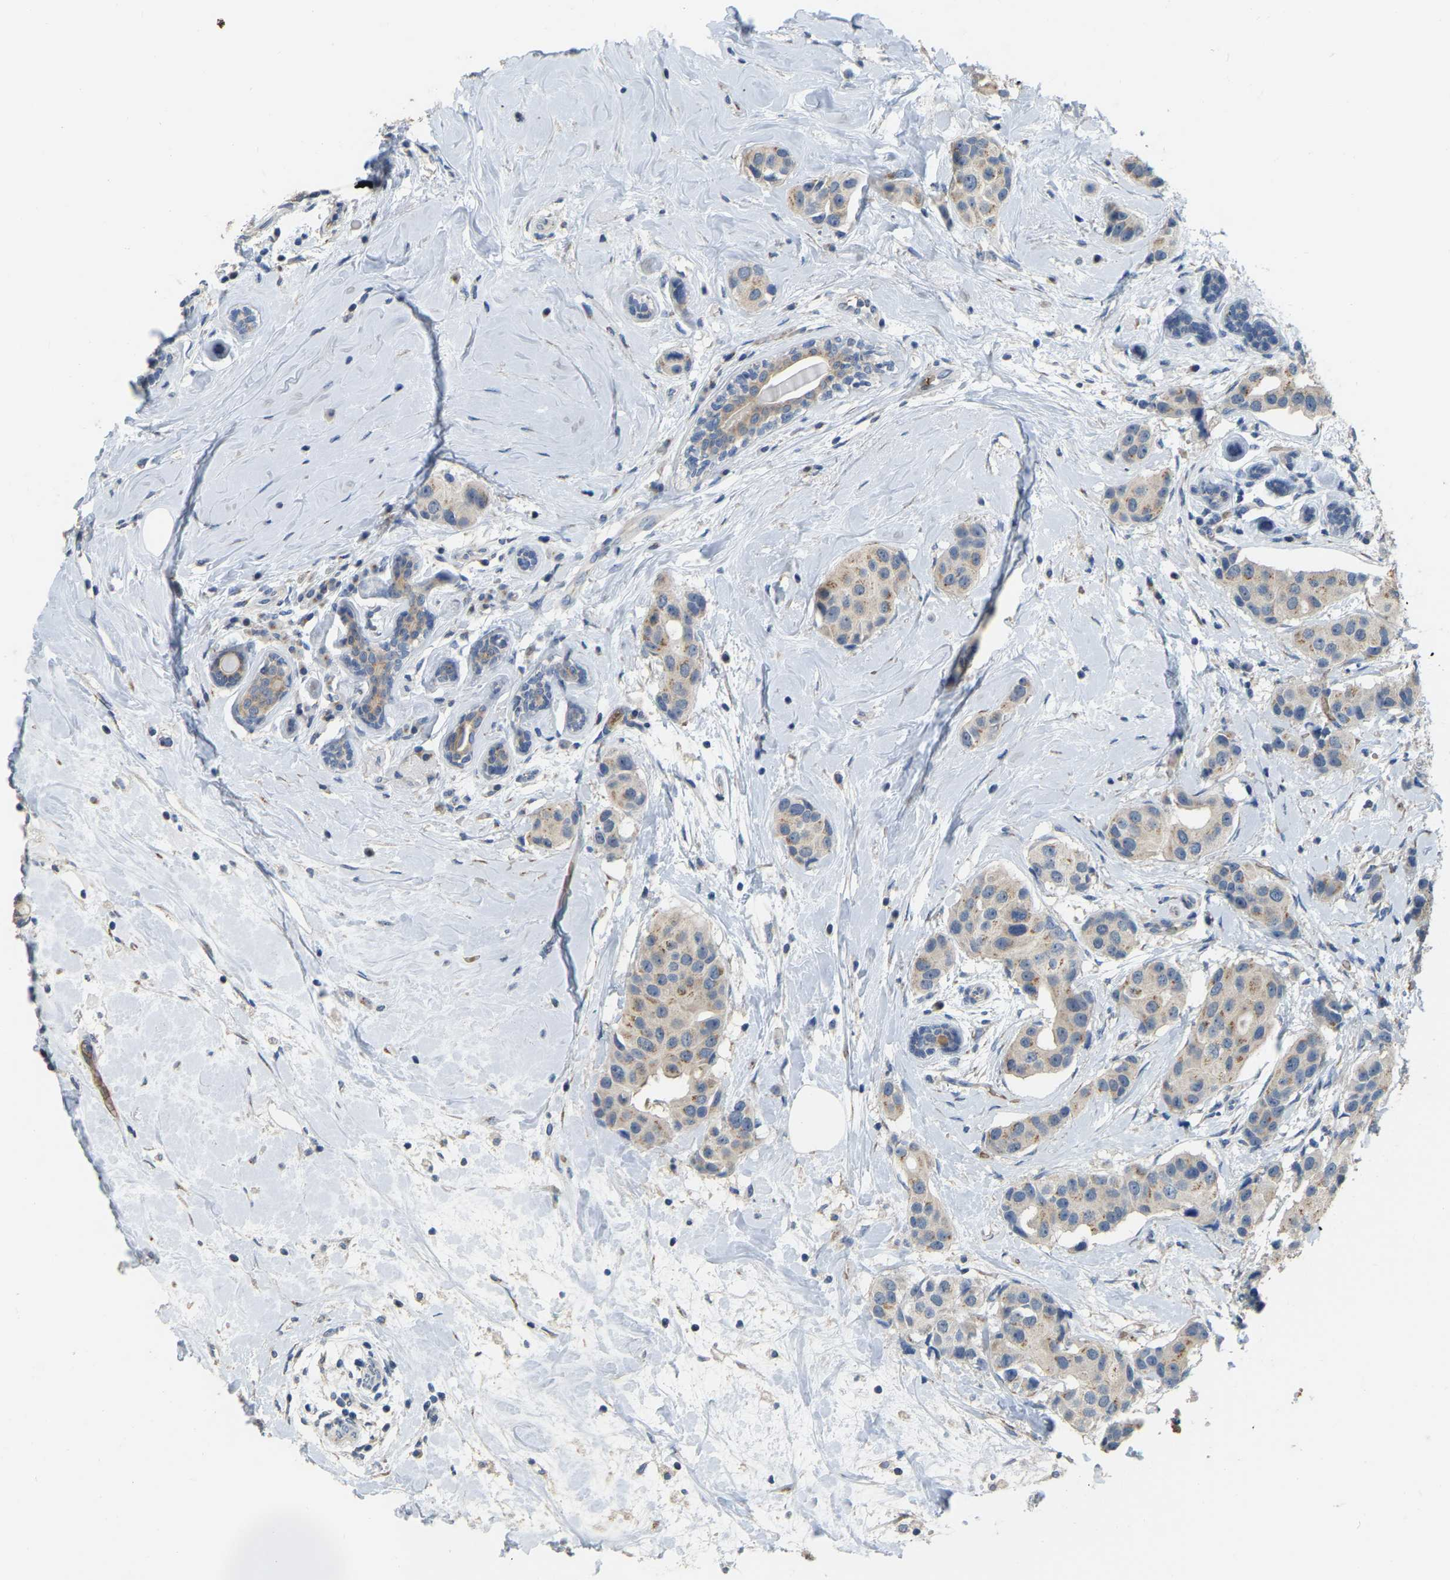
{"staining": {"intensity": "weak", "quantity": ">75%", "location": "cytoplasmic/membranous"}, "tissue": "breast cancer", "cell_type": "Tumor cells", "image_type": "cancer", "snomed": [{"axis": "morphology", "description": "Normal tissue, NOS"}, {"axis": "morphology", "description": "Duct carcinoma"}, {"axis": "topography", "description": "Breast"}], "caption": "Infiltrating ductal carcinoma (breast) was stained to show a protein in brown. There is low levels of weak cytoplasmic/membranous expression in approximately >75% of tumor cells.", "gene": "CFAP298", "patient": {"sex": "female", "age": 39}}